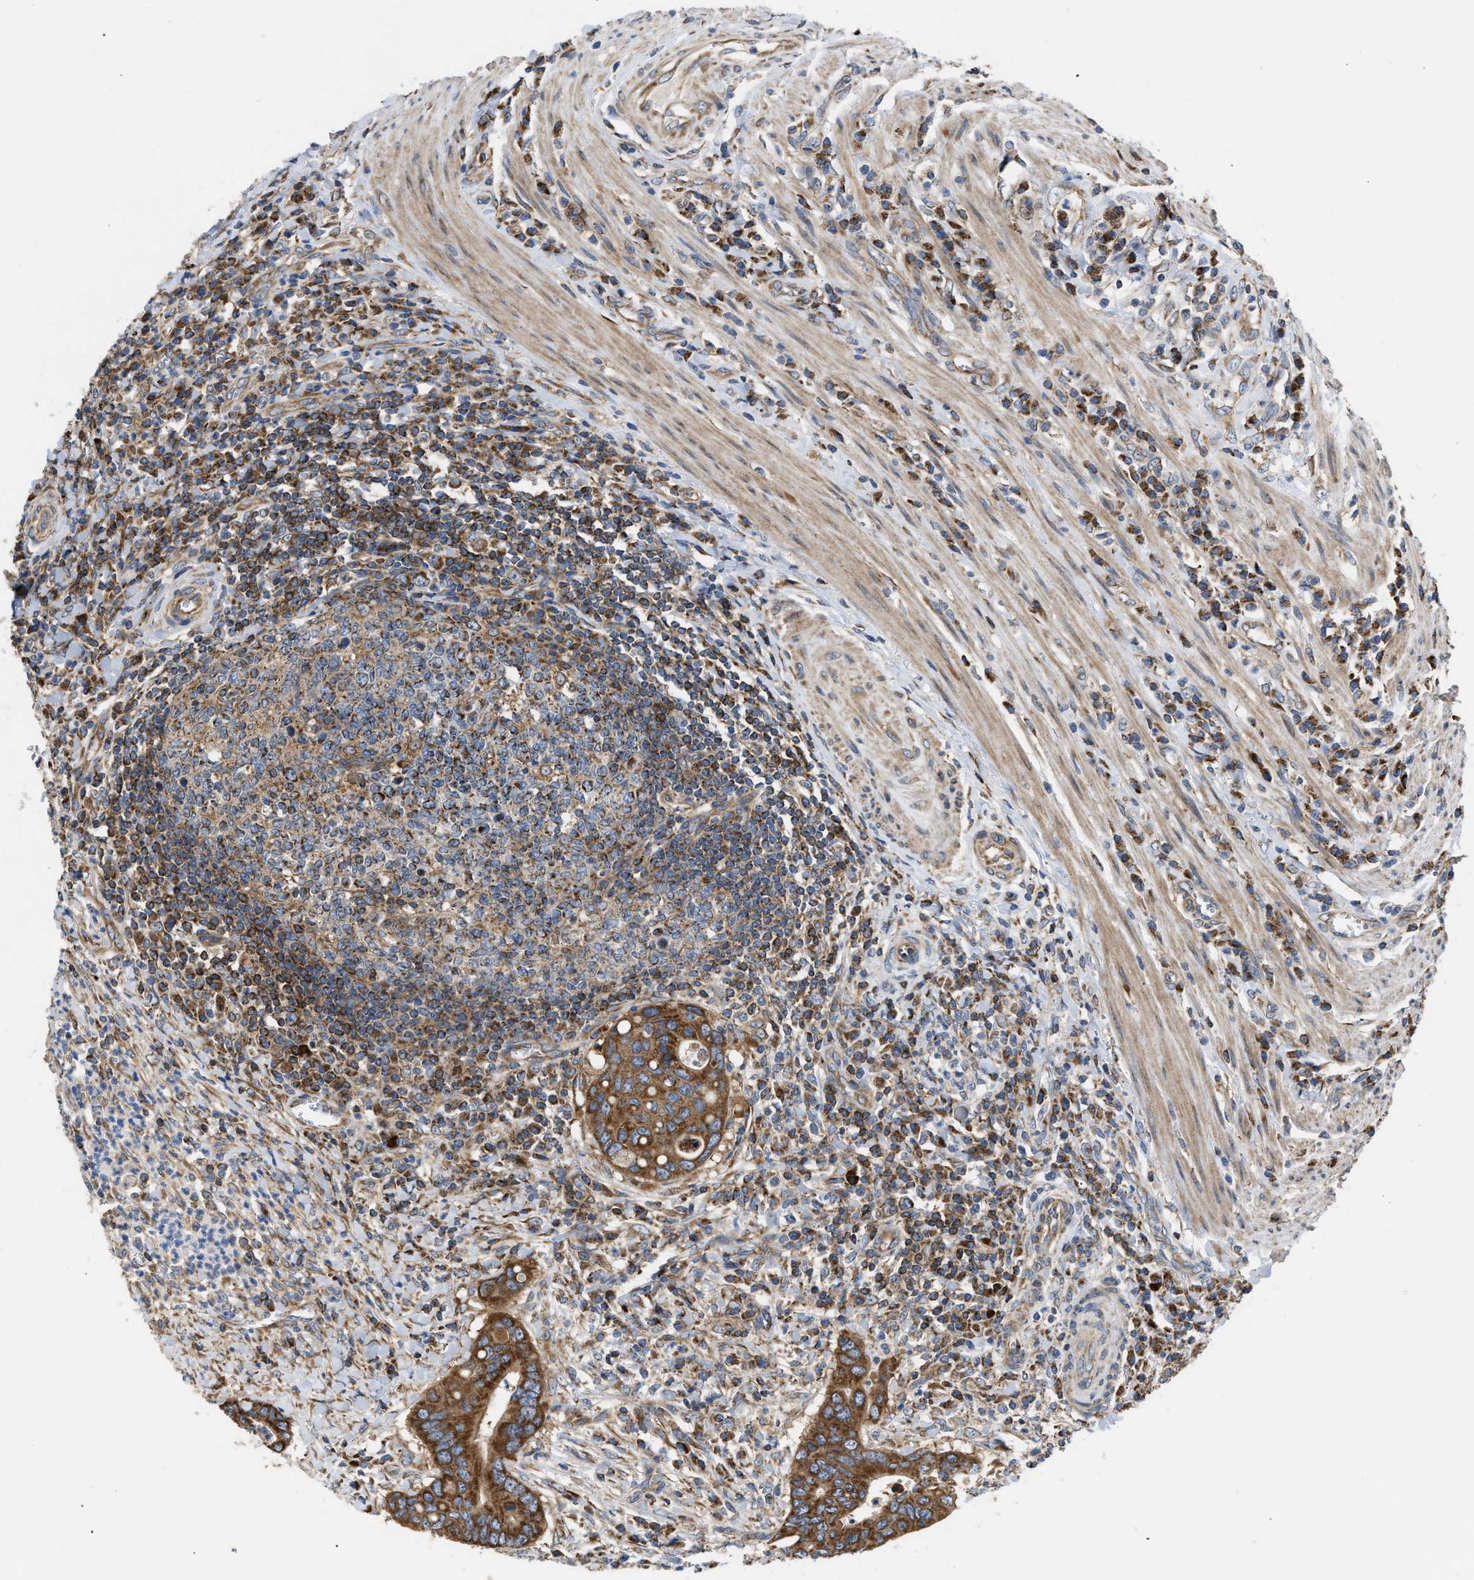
{"staining": {"intensity": "strong", "quantity": ">75%", "location": "cytoplasmic/membranous"}, "tissue": "colorectal cancer", "cell_type": "Tumor cells", "image_type": "cancer", "snomed": [{"axis": "morphology", "description": "Inflammation, NOS"}, {"axis": "morphology", "description": "Adenocarcinoma, NOS"}, {"axis": "topography", "description": "Colon"}], "caption": "Protein staining of colorectal cancer (adenocarcinoma) tissue reveals strong cytoplasmic/membranous staining in about >75% of tumor cells. Immunohistochemistry (ihc) stains the protein of interest in brown and the nuclei are stained blue.", "gene": "OPTN", "patient": {"sex": "male", "age": 72}}